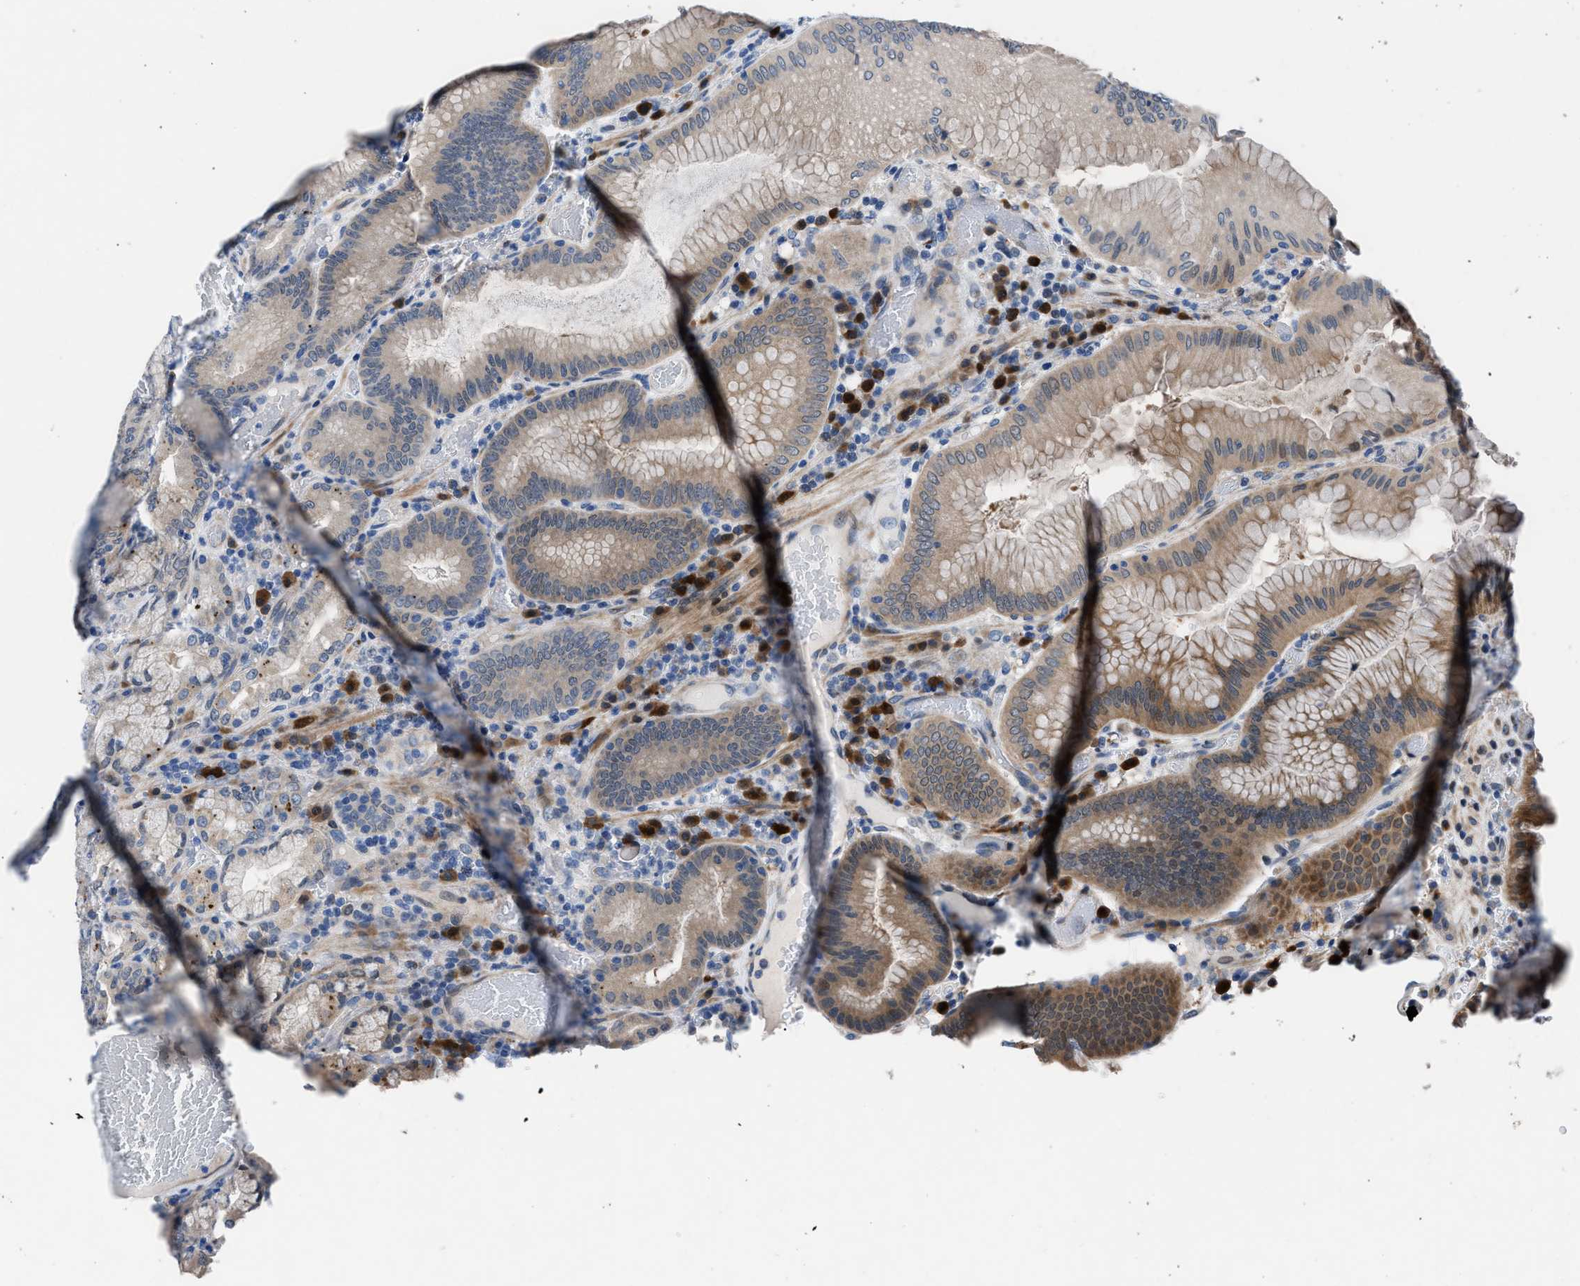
{"staining": {"intensity": "moderate", "quantity": ">75%", "location": "cytoplasmic/membranous"}, "tissue": "stomach", "cell_type": "Glandular cells", "image_type": "normal", "snomed": [{"axis": "morphology", "description": "Normal tissue, NOS"}, {"axis": "morphology", "description": "Carcinoid, malignant, NOS"}, {"axis": "topography", "description": "Stomach, upper"}], "caption": "An image showing moderate cytoplasmic/membranous staining in approximately >75% of glandular cells in unremarkable stomach, as visualized by brown immunohistochemical staining.", "gene": "UAP1", "patient": {"sex": "male", "age": 39}}